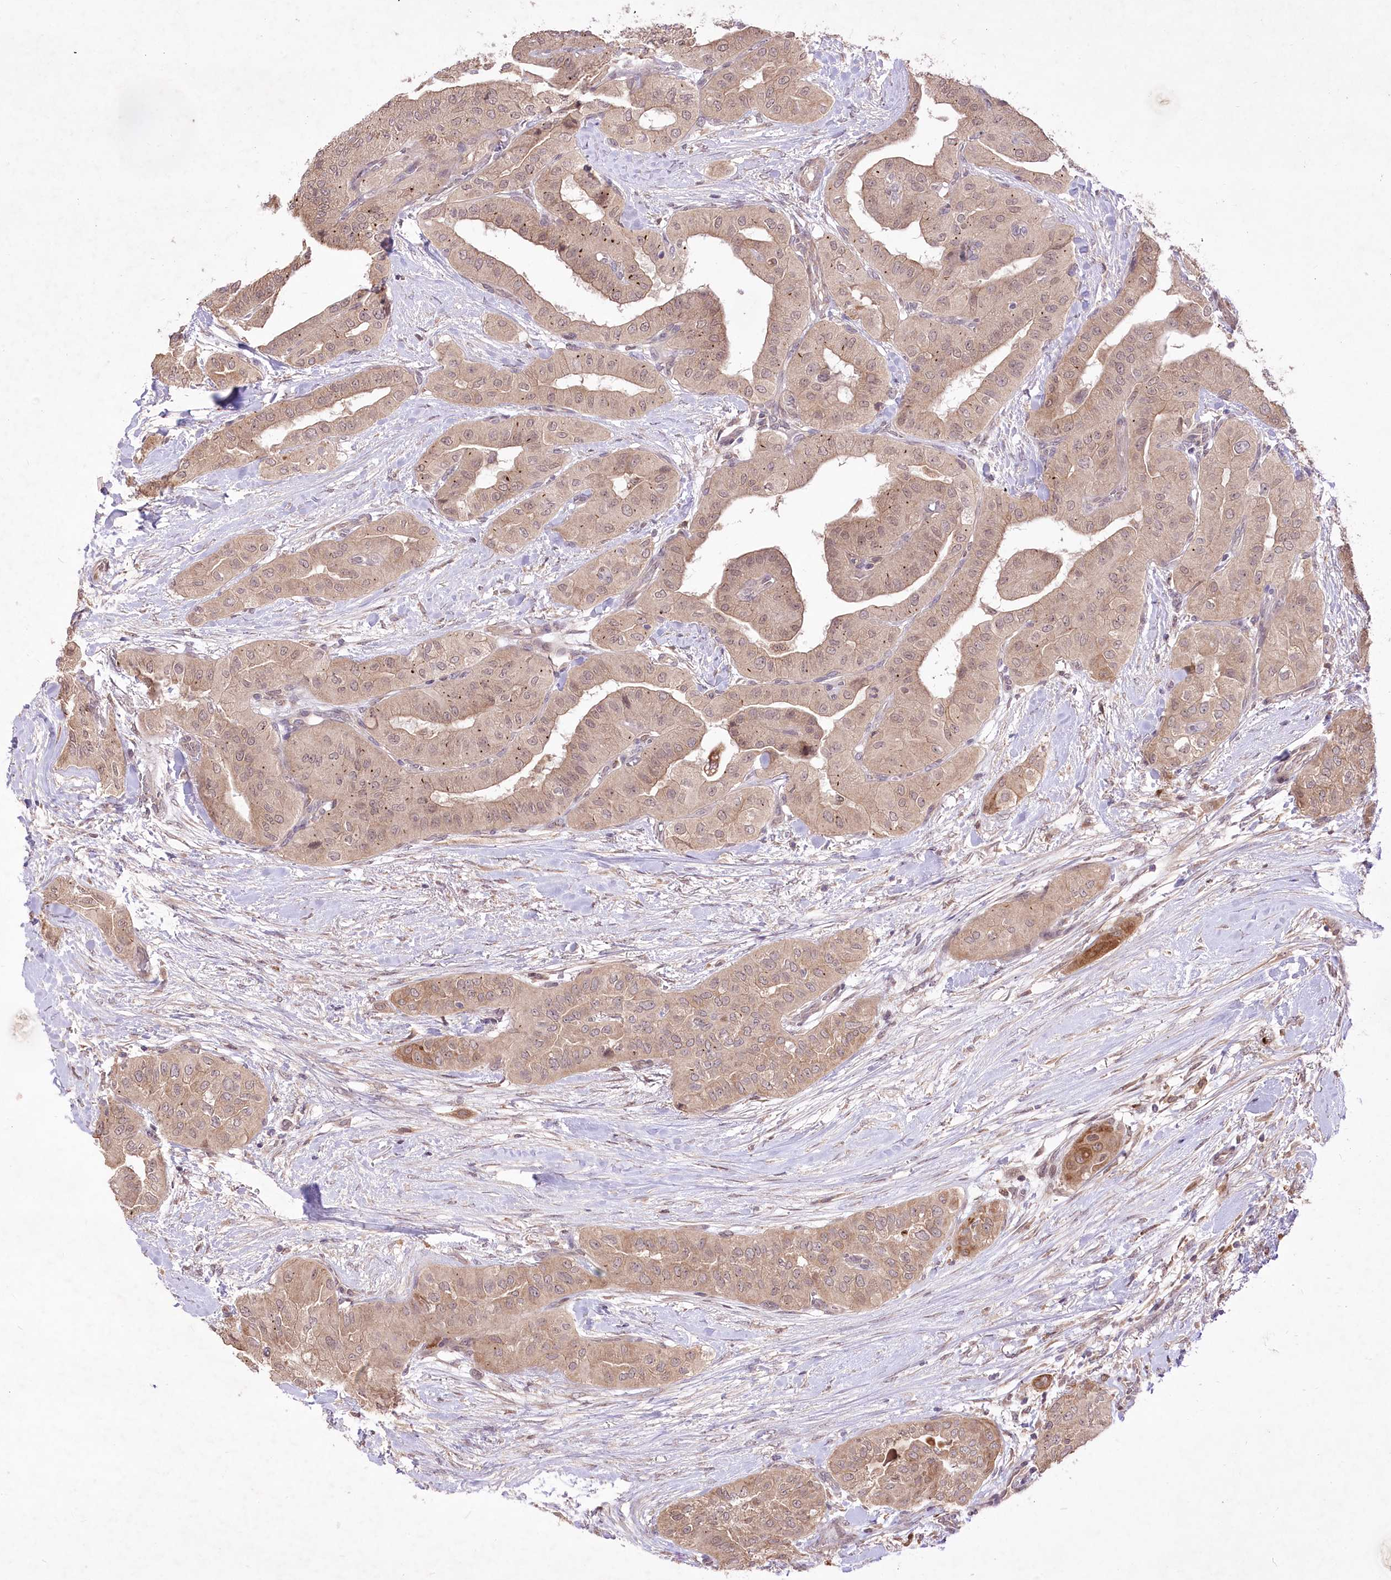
{"staining": {"intensity": "weak", "quantity": ">75%", "location": "cytoplasmic/membranous,nuclear"}, "tissue": "thyroid cancer", "cell_type": "Tumor cells", "image_type": "cancer", "snomed": [{"axis": "morphology", "description": "Papillary adenocarcinoma, NOS"}, {"axis": "topography", "description": "Thyroid gland"}], "caption": "Human thyroid cancer (papillary adenocarcinoma) stained for a protein (brown) demonstrates weak cytoplasmic/membranous and nuclear positive expression in about >75% of tumor cells.", "gene": "HELT", "patient": {"sex": "female", "age": 59}}